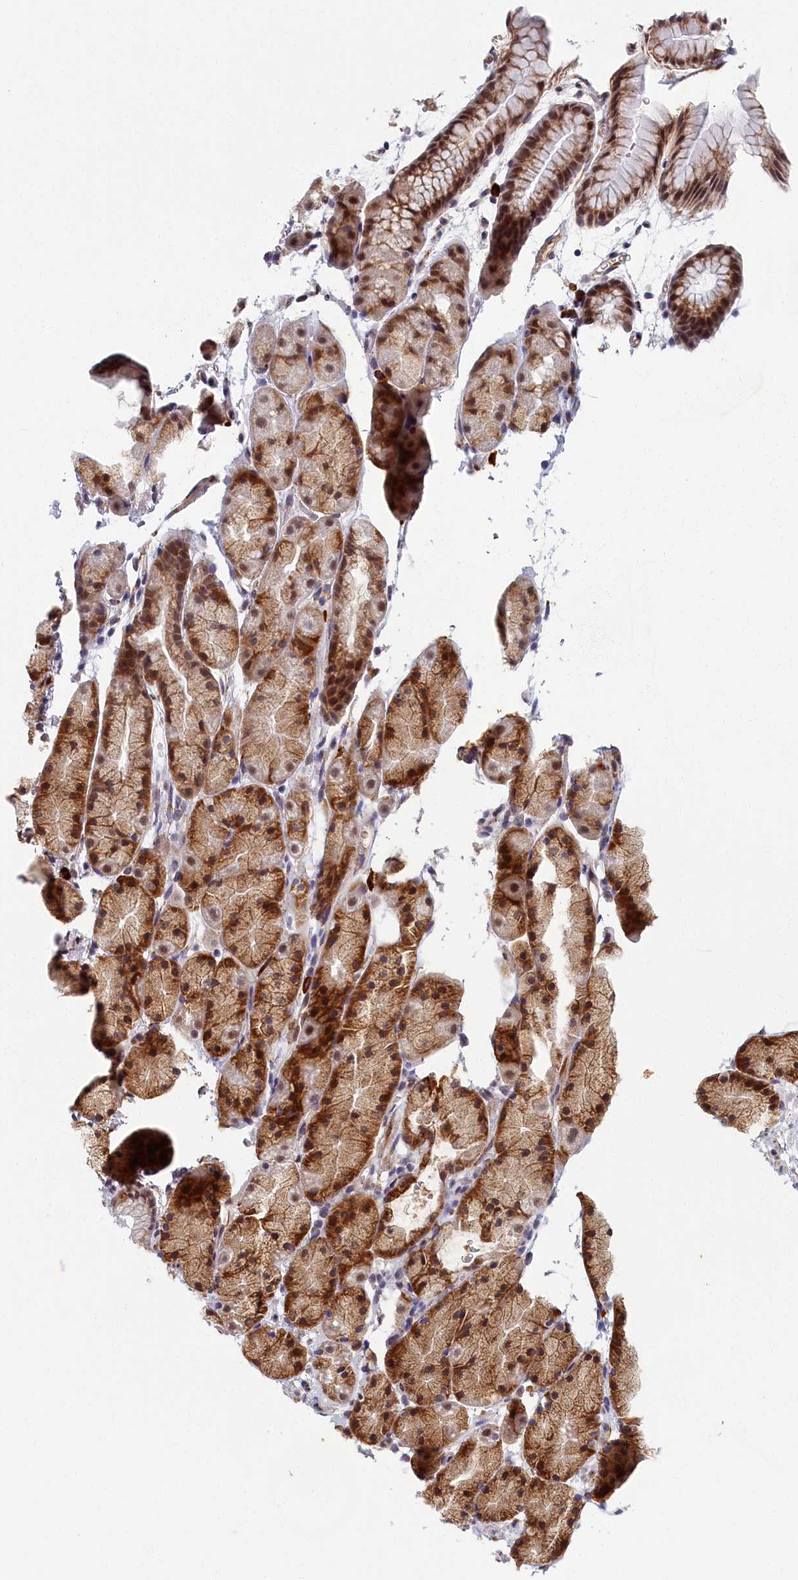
{"staining": {"intensity": "moderate", "quantity": ">75%", "location": "cytoplasmic/membranous,nuclear"}, "tissue": "stomach", "cell_type": "Glandular cells", "image_type": "normal", "snomed": [{"axis": "morphology", "description": "Normal tissue, NOS"}, {"axis": "topography", "description": "Stomach, upper"}, {"axis": "topography", "description": "Stomach"}], "caption": "Protein staining shows moderate cytoplasmic/membranous,nuclear positivity in approximately >75% of glandular cells in benign stomach. (DAB (3,3'-diaminobenzidine) = brown stain, brightfield microscopy at high magnification).", "gene": "DNAJC17", "patient": {"sex": "male", "age": 47}}